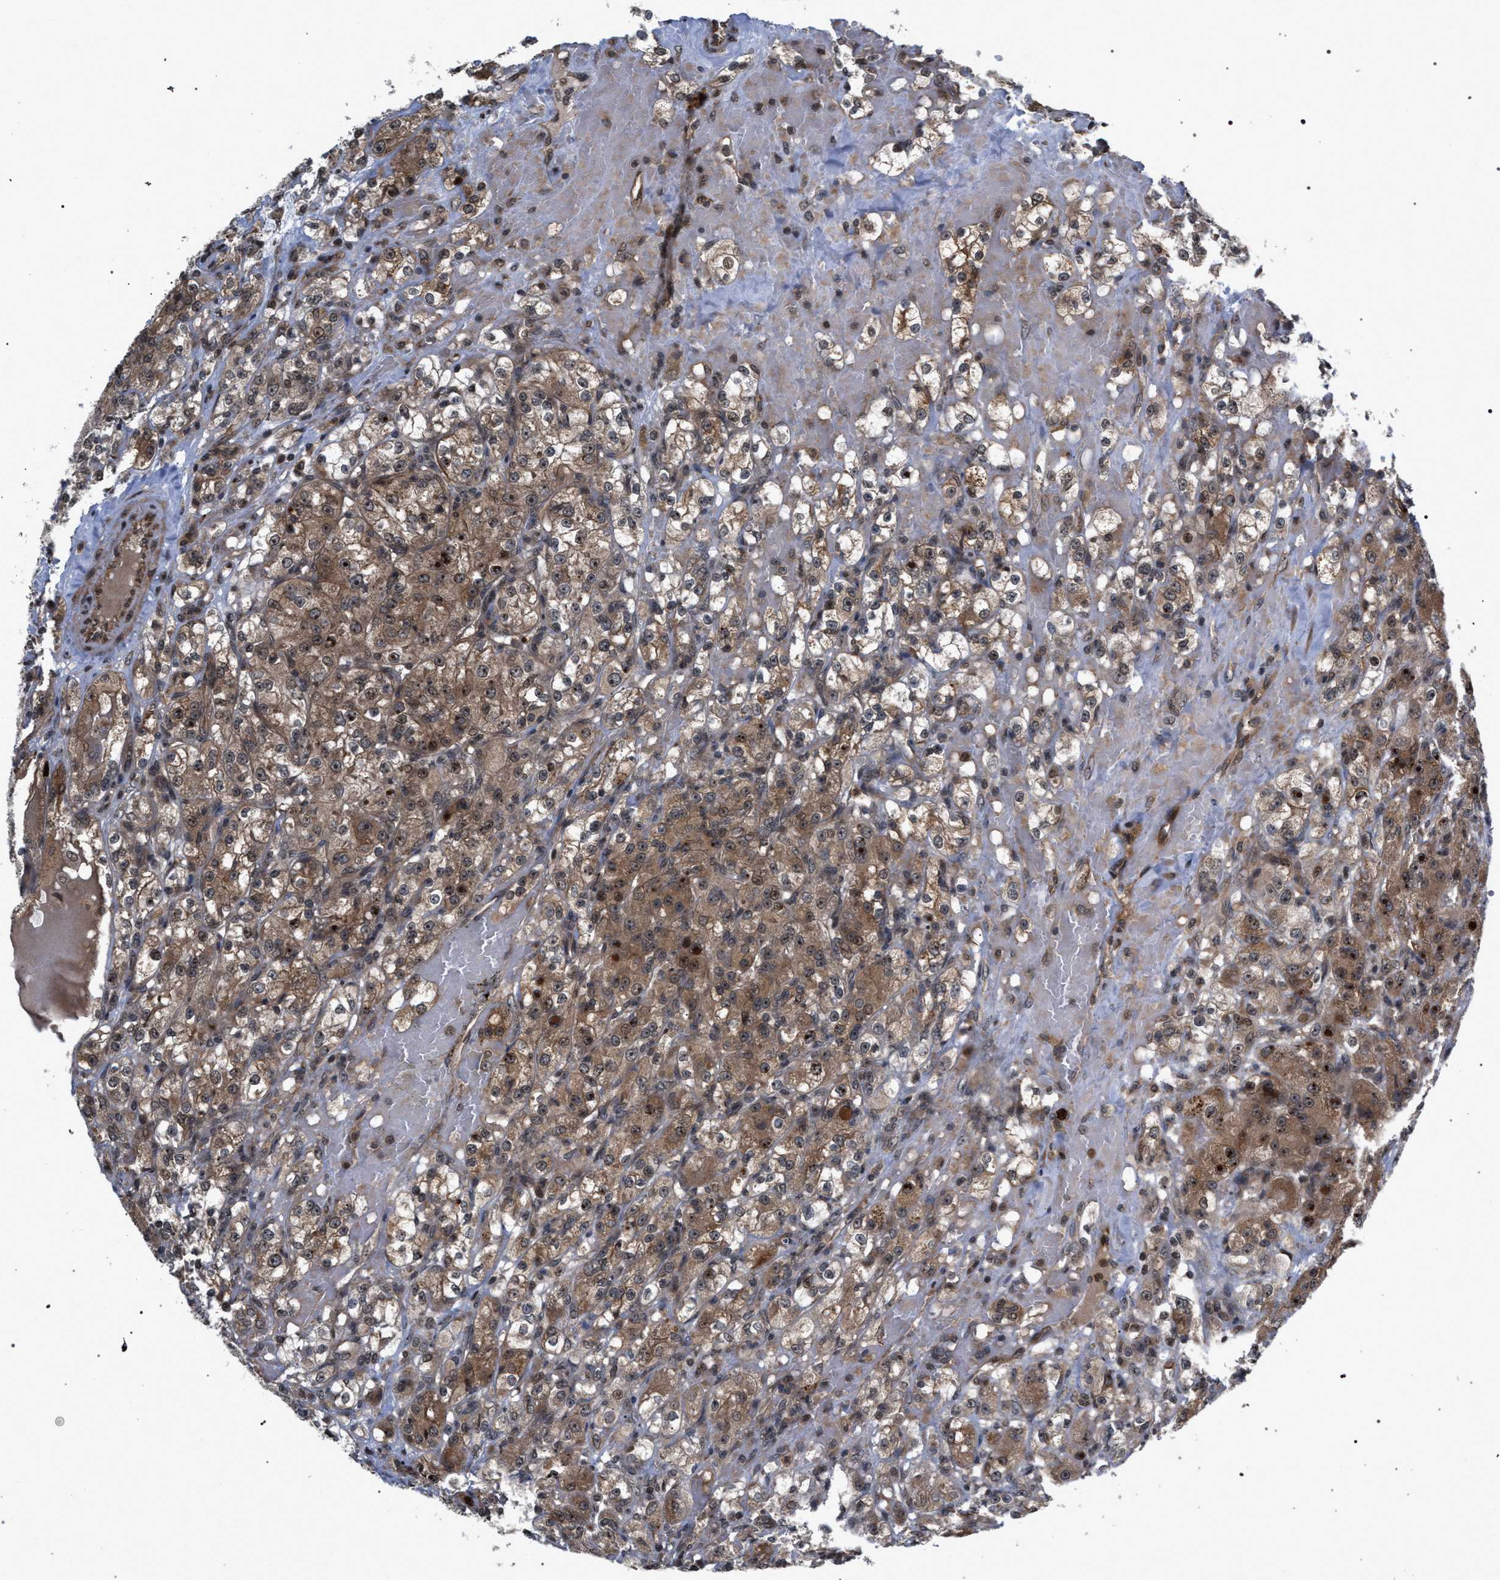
{"staining": {"intensity": "moderate", "quantity": ">75%", "location": "cytoplasmic/membranous,nuclear"}, "tissue": "renal cancer", "cell_type": "Tumor cells", "image_type": "cancer", "snomed": [{"axis": "morphology", "description": "Normal tissue, NOS"}, {"axis": "morphology", "description": "Adenocarcinoma, NOS"}, {"axis": "topography", "description": "Kidney"}], "caption": "Brown immunohistochemical staining in renal cancer exhibits moderate cytoplasmic/membranous and nuclear staining in approximately >75% of tumor cells. The protein is stained brown, and the nuclei are stained in blue (DAB IHC with brightfield microscopy, high magnification).", "gene": "IRAK4", "patient": {"sex": "male", "age": 61}}